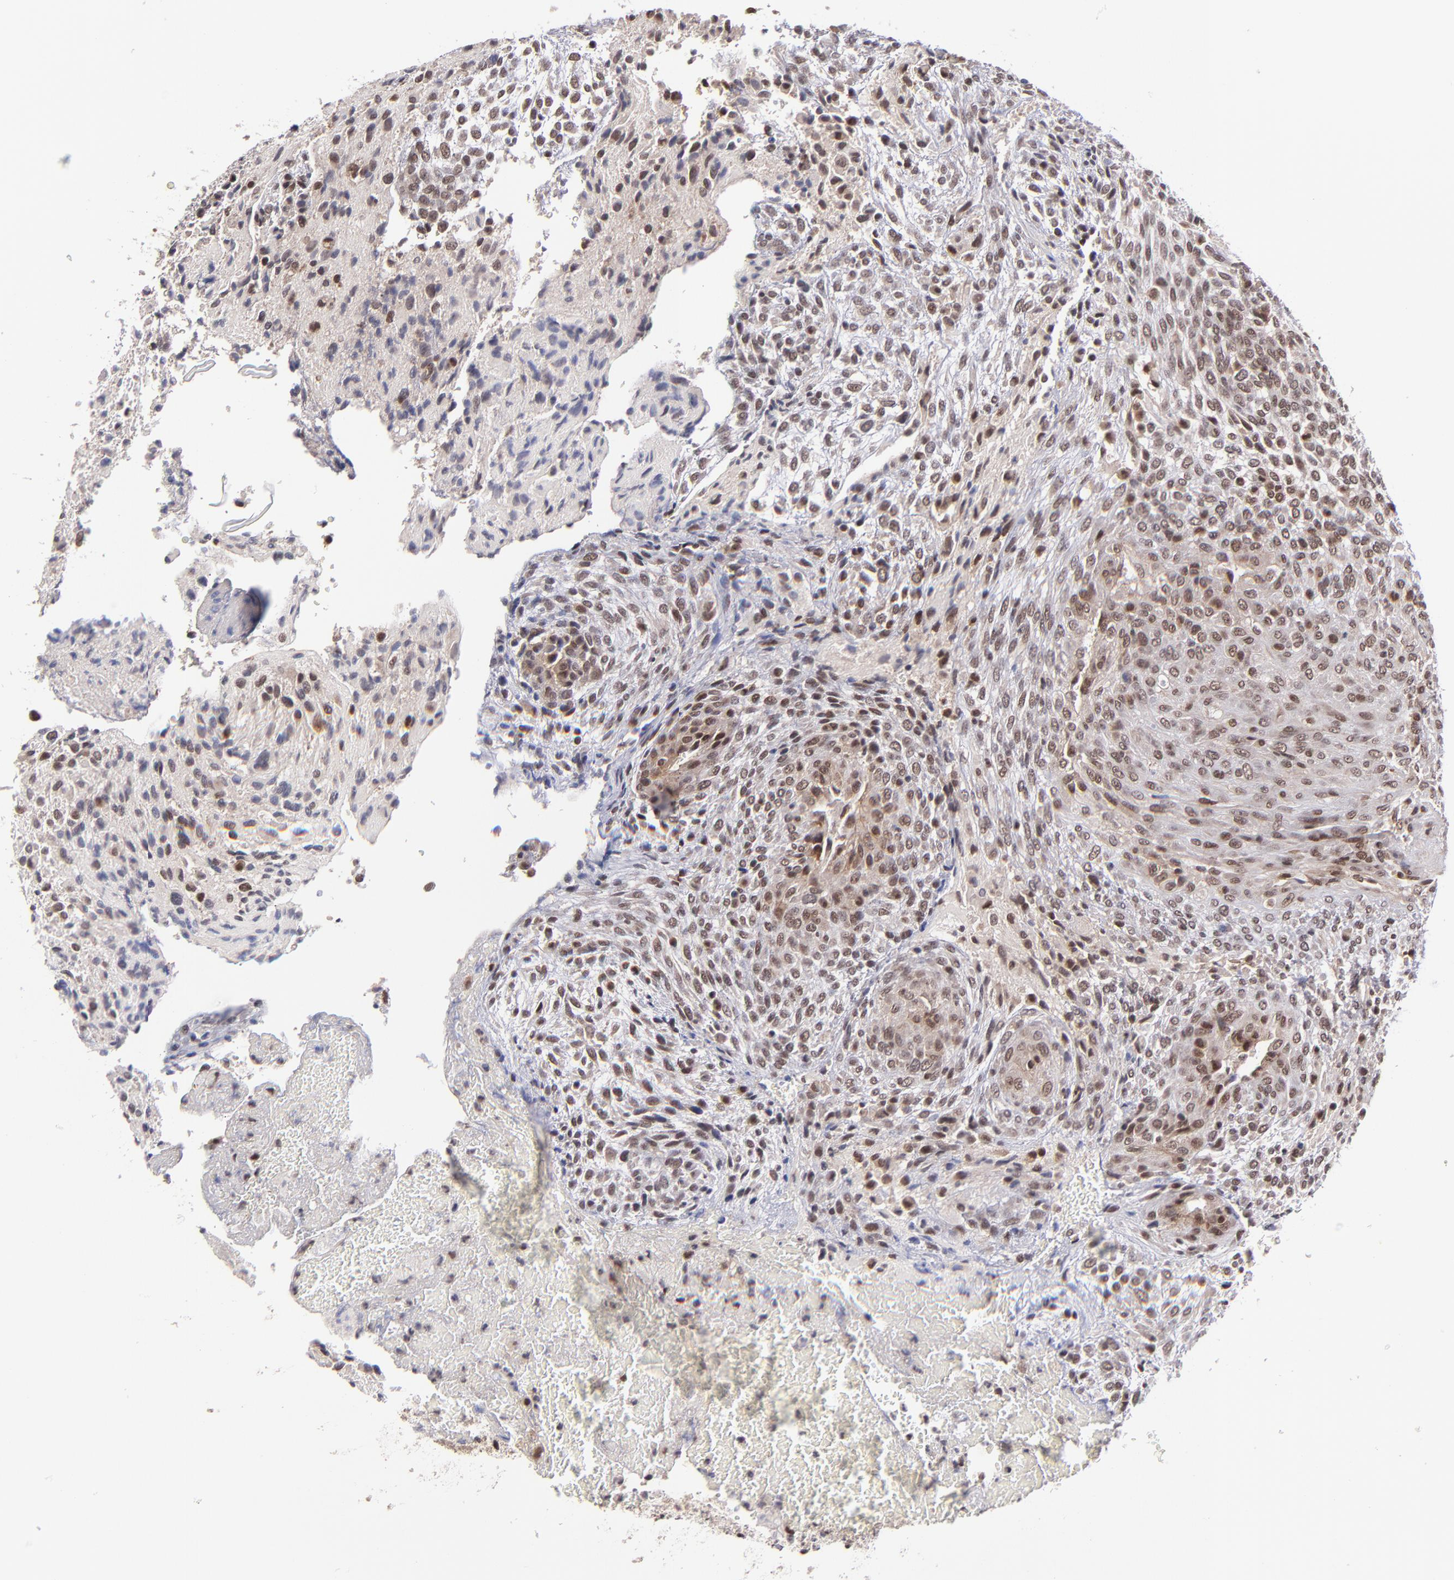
{"staining": {"intensity": "moderate", "quantity": ">75%", "location": "nuclear"}, "tissue": "glioma", "cell_type": "Tumor cells", "image_type": "cancer", "snomed": [{"axis": "morphology", "description": "Glioma, malignant, High grade"}, {"axis": "topography", "description": "Cerebral cortex"}], "caption": "Tumor cells reveal moderate nuclear expression in about >75% of cells in malignant glioma (high-grade).", "gene": "EP300", "patient": {"sex": "female", "age": 55}}